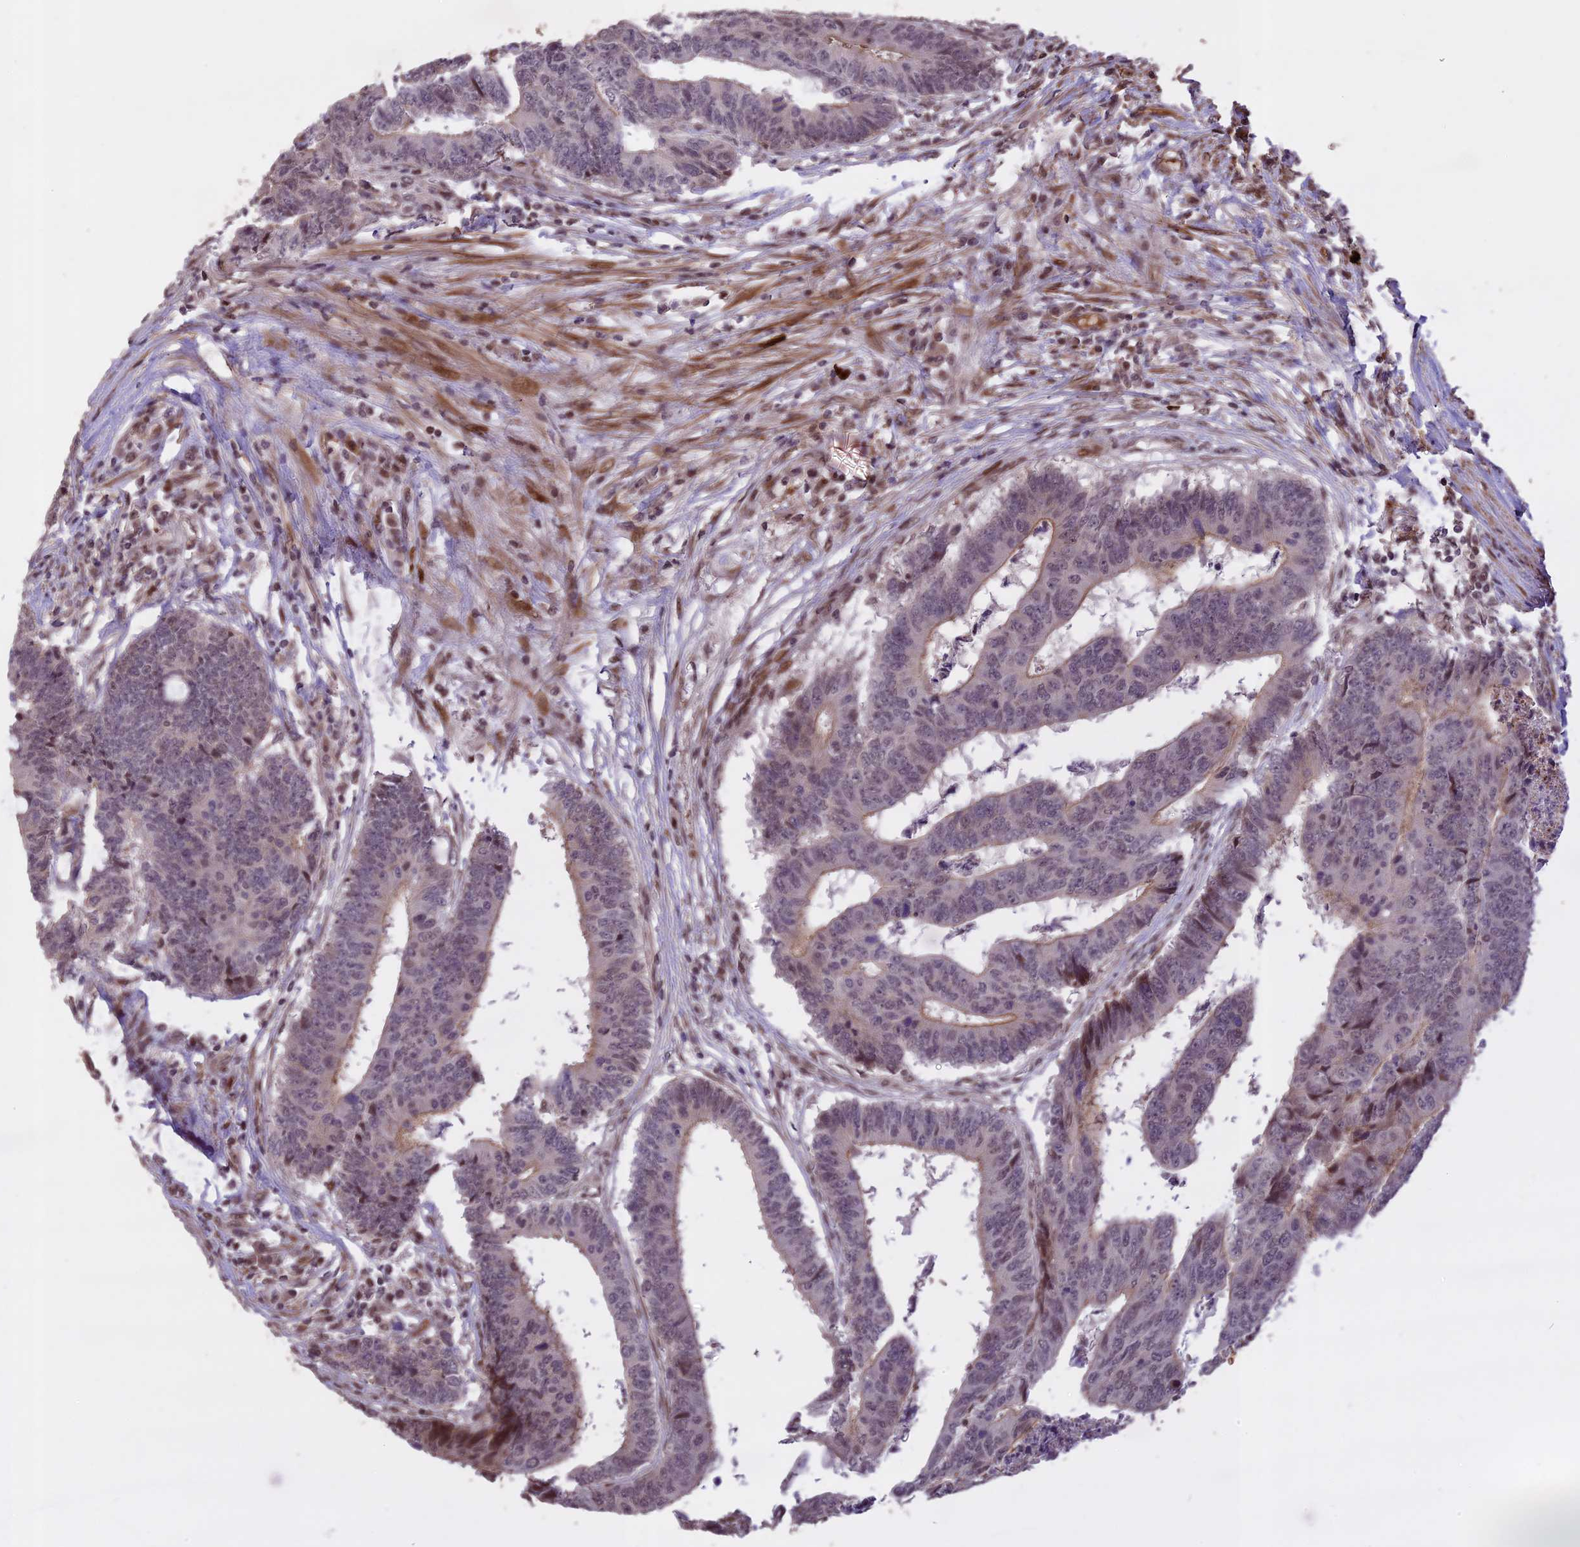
{"staining": {"intensity": "weak", "quantity": "<25%", "location": "cytoplasmic/membranous"}, "tissue": "colorectal cancer", "cell_type": "Tumor cells", "image_type": "cancer", "snomed": [{"axis": "morphology", "description": "Adenocarcinoma, NOS"}, {"axis": "topography", "description": "Rectum"}], "caption": "Immunohistochemical staining of human colorectal adenocarcinoma displays no significant expression in tumor cells.", "gene": "PRELID2", "patient": {"sex": "male", "age": 84}}